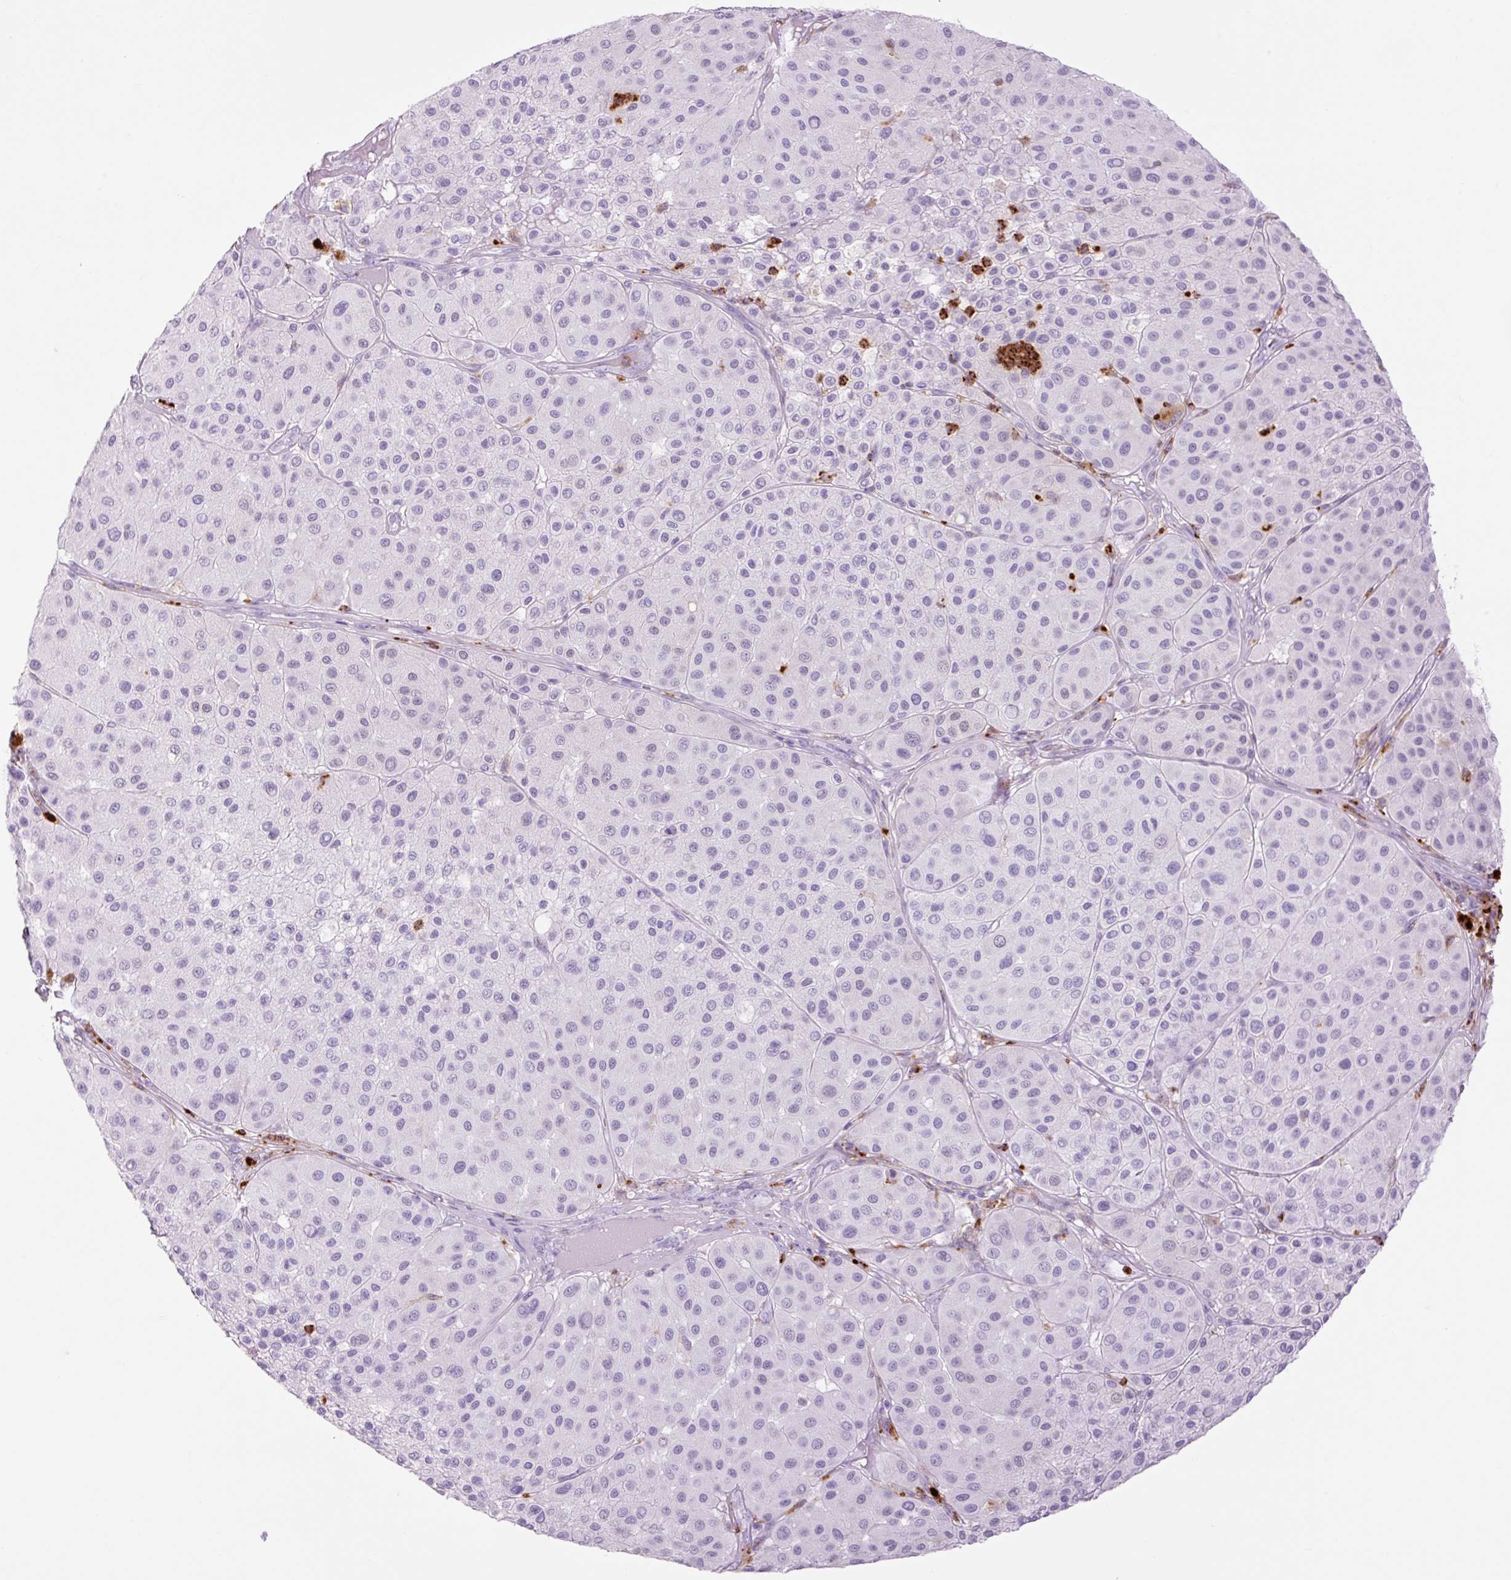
{"staining": {"intensity": "negative", "quantity": "none", "location": "none"}, "tissue": "melanoma", "cell_type": "Tumor cells", "image_type": "cancer", "snomed": [{"axis": "morphology", "description": "Malignant melanoma, Metastatic site"}, {"axis": "topography", "description": "Smooth muscle"}], "caption": "This image is of malignant melanoma (metastatic site) stained with immunohistochemistry to label a protein in brown with the nuclei are counter-stained blue. There is no positivity in tumor cells.", "gene": "LYZ", "patient": {"sex": "male", "age": 41}}